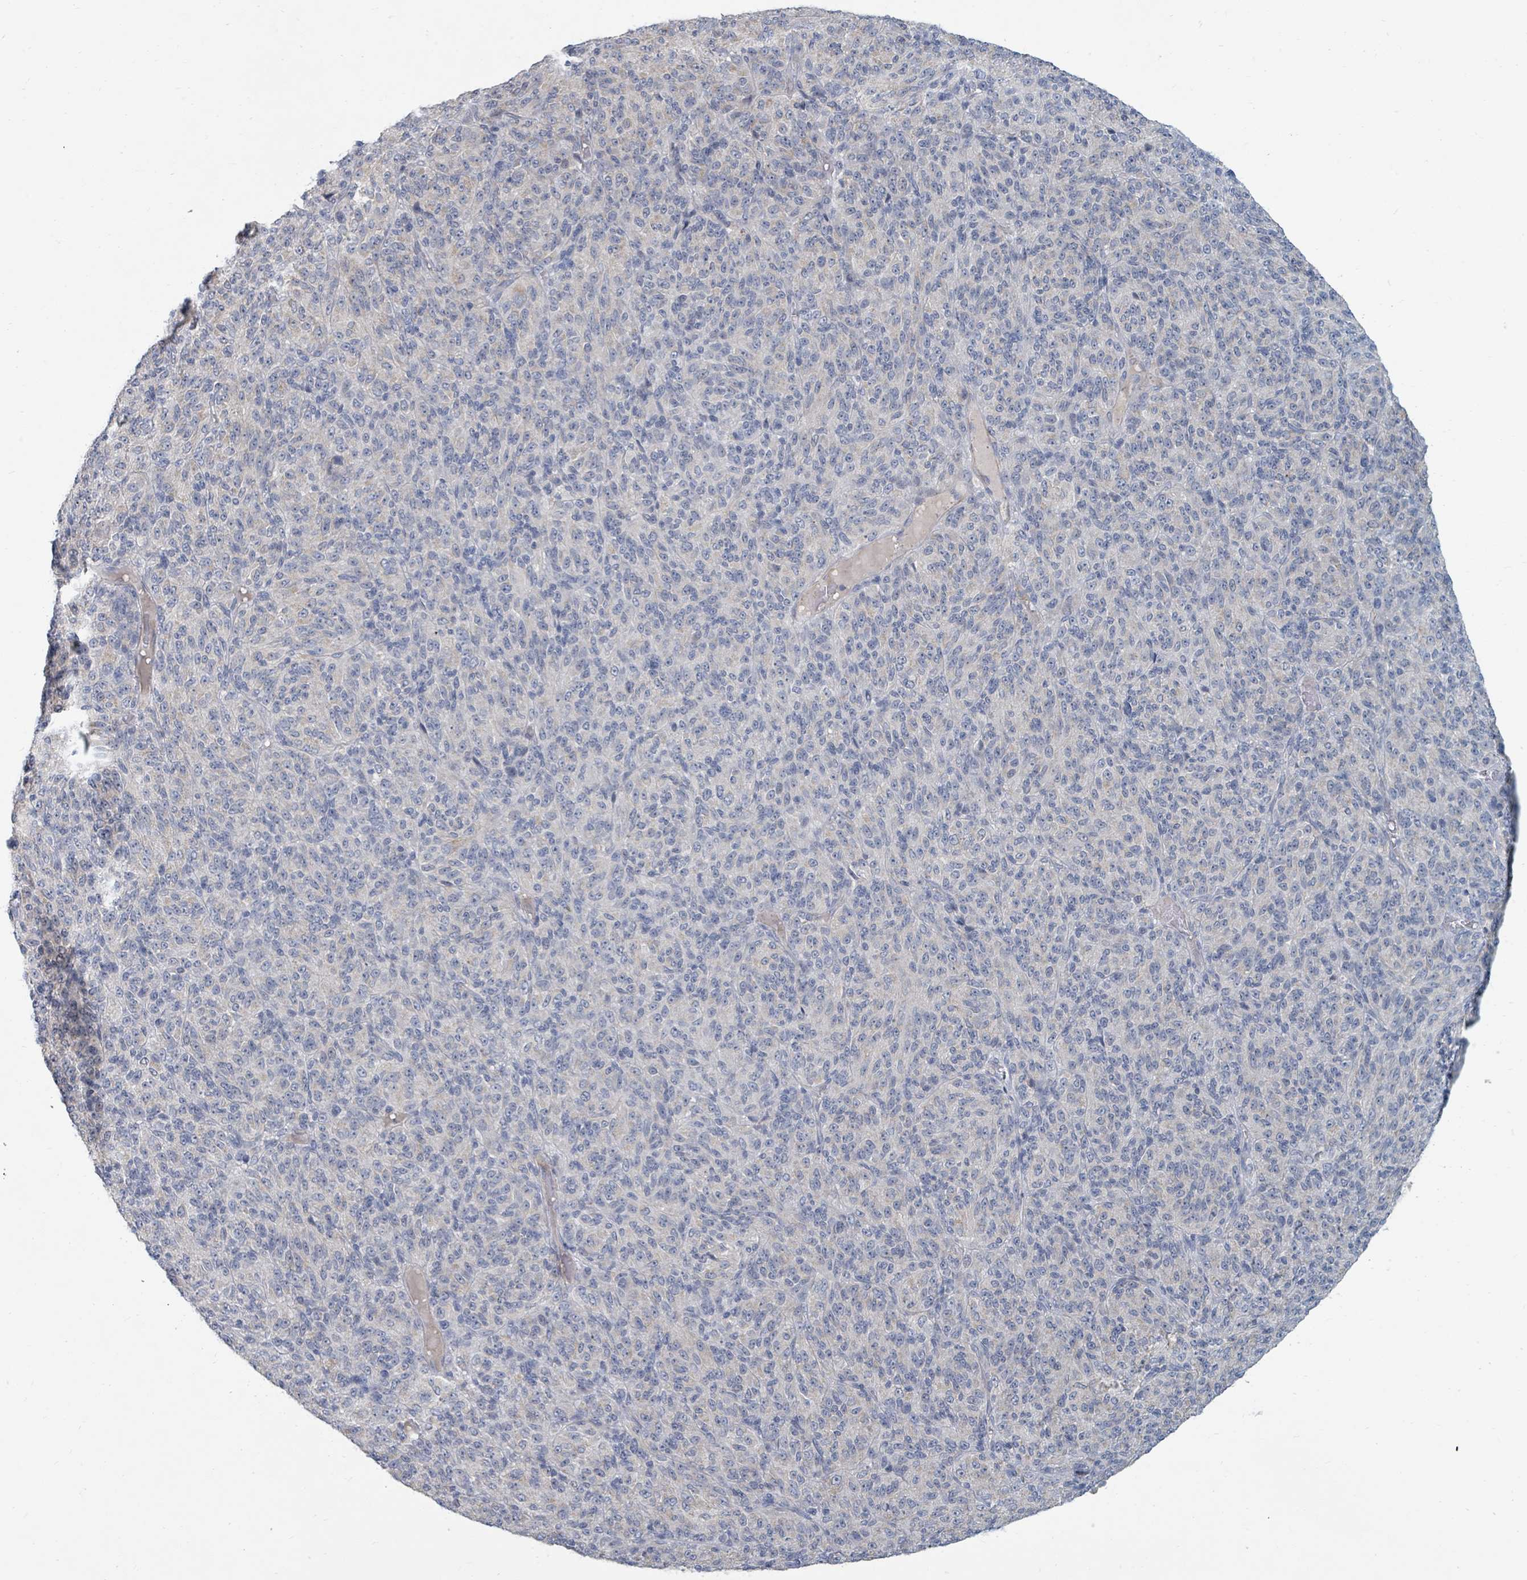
{"staining": {"intensity": "negative", "quantity": "none", "location": "none"}, "tissue": "melanoma", "cell_type": "Tumor cells", "image_type": "cancer", "snomed": [{"axis": "morphology", "description": "Malignant melanoma, Metastatic site"}, {"axis": "topography", "description": "Brain"}], "caption": "Immunohistochemistry (IHC) of melanoma demonstrates no expression in tumor cells.", "gene": "ARGFX", "patient": {"sex": "female", "age": 56}}